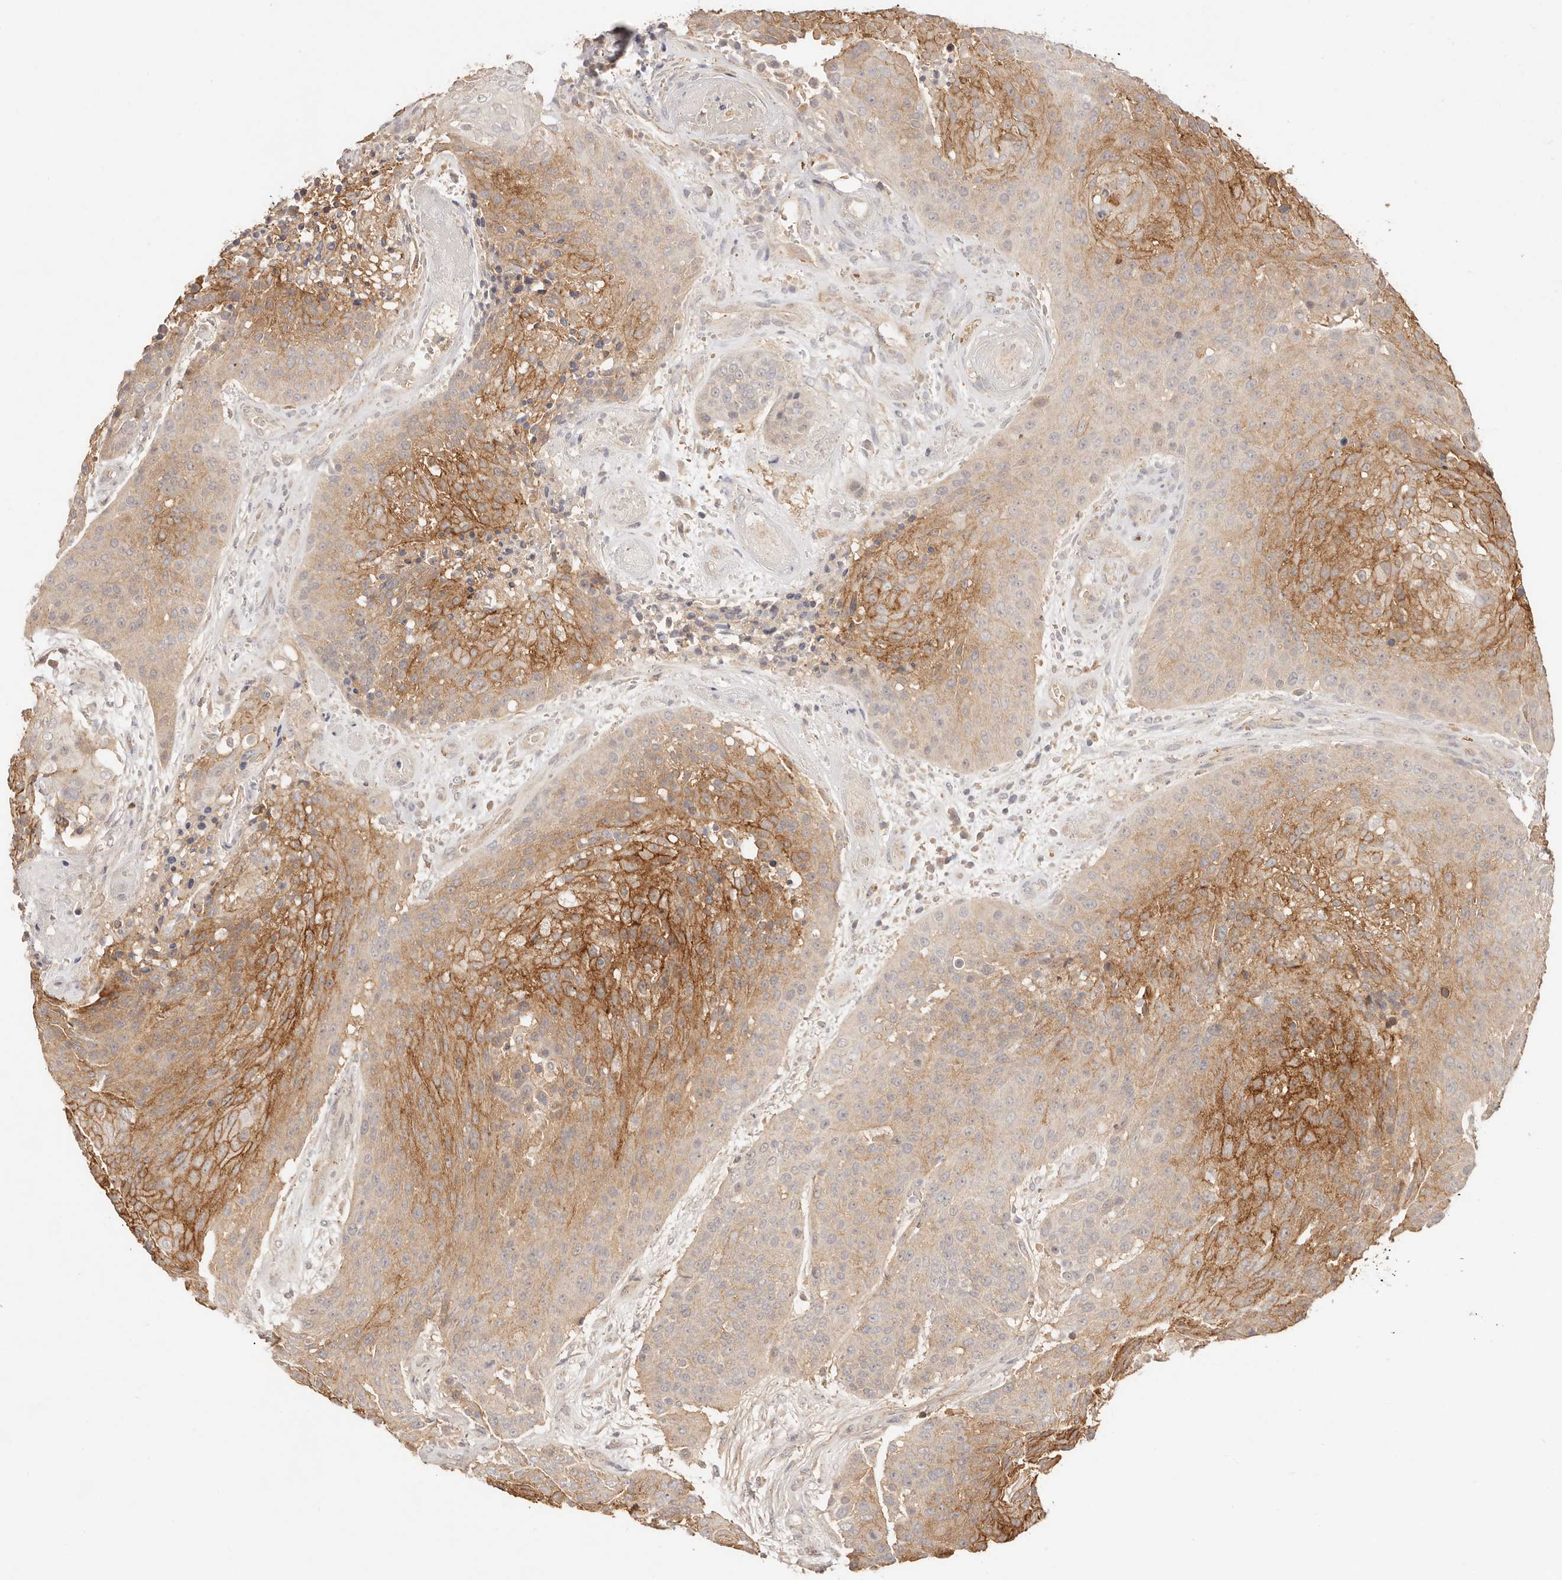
{"staining": {"intensity": "moderate", "quantity": "25%-75%", "location": "cytoplasmic/membranous"}, "tissue": "urothelial cancer", "cell_type": "Tumor cells", "image_type": "cancer", "snomed": [{"axis": "morphology", "description": "Urothelial carcinoma, High grade"}, {"axis": "topography", "description": "Urinary bladder"}], "caption": "Immunohistochemical staining of urothelial cancer demonstrates moderate cytoplasmic/membranous protein positivity in about 25%-75% of tumor cells.", "gene": "CXADR", "patient": {"sex": "female", "age": 63}}